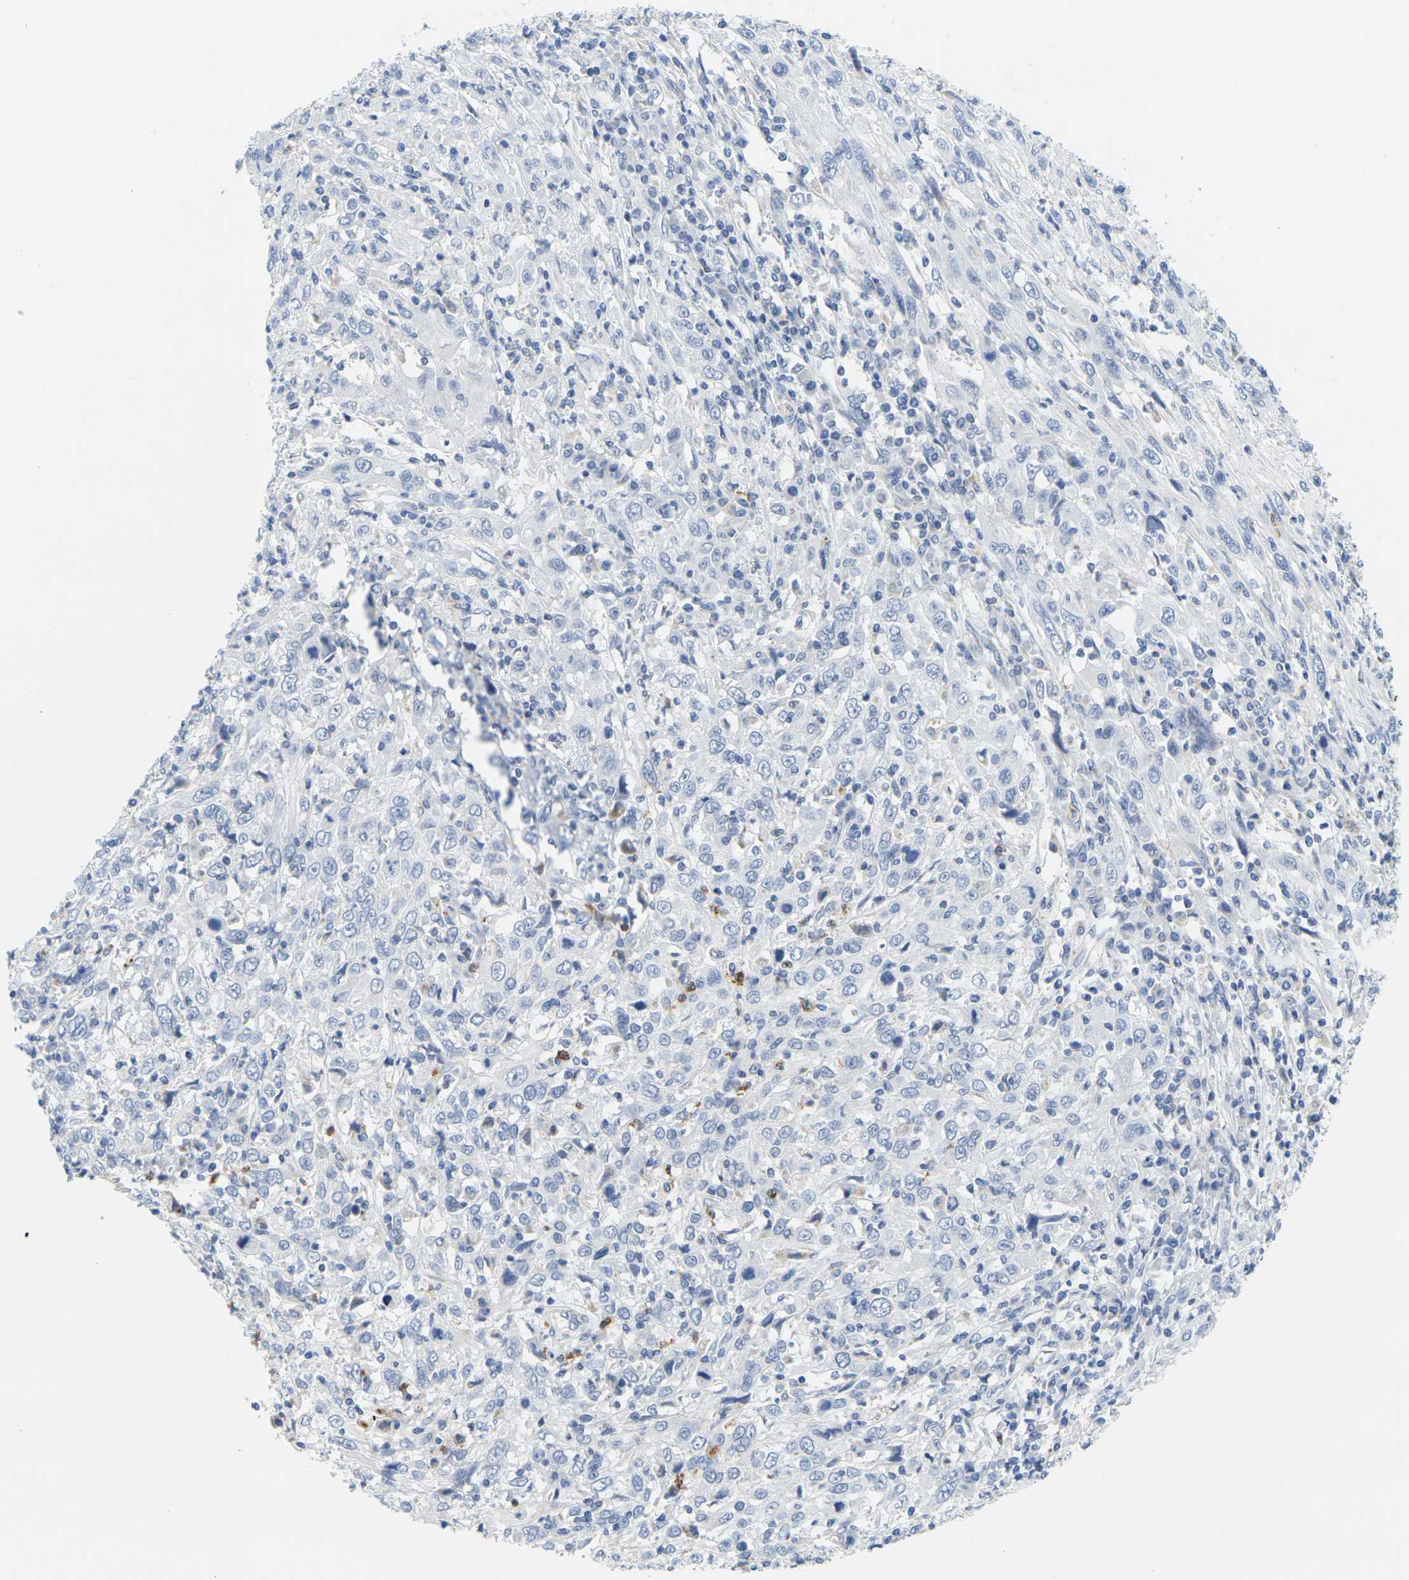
{"staining": {"intensity": "negative", "quantity": "none", "location": "none"}, "tissue": "cervical cancer", "cell_type": "Tumor cells", "image_type": "cancer", "snomed": [{"axis": "morphology", "description": "Squamous cell carcinoma, NOS"}, {"axis": "topography", "description": "Cervix"}], "caption": "An immunohistochemistry (IHC) histopathology image of squamous cell carcinoma (cervical) is shown. There is no staining in tumor cells of squamous cell carcinoma (cervical).", "gene": "KLK5", "patient": {"sex": "female", "age": 46}}